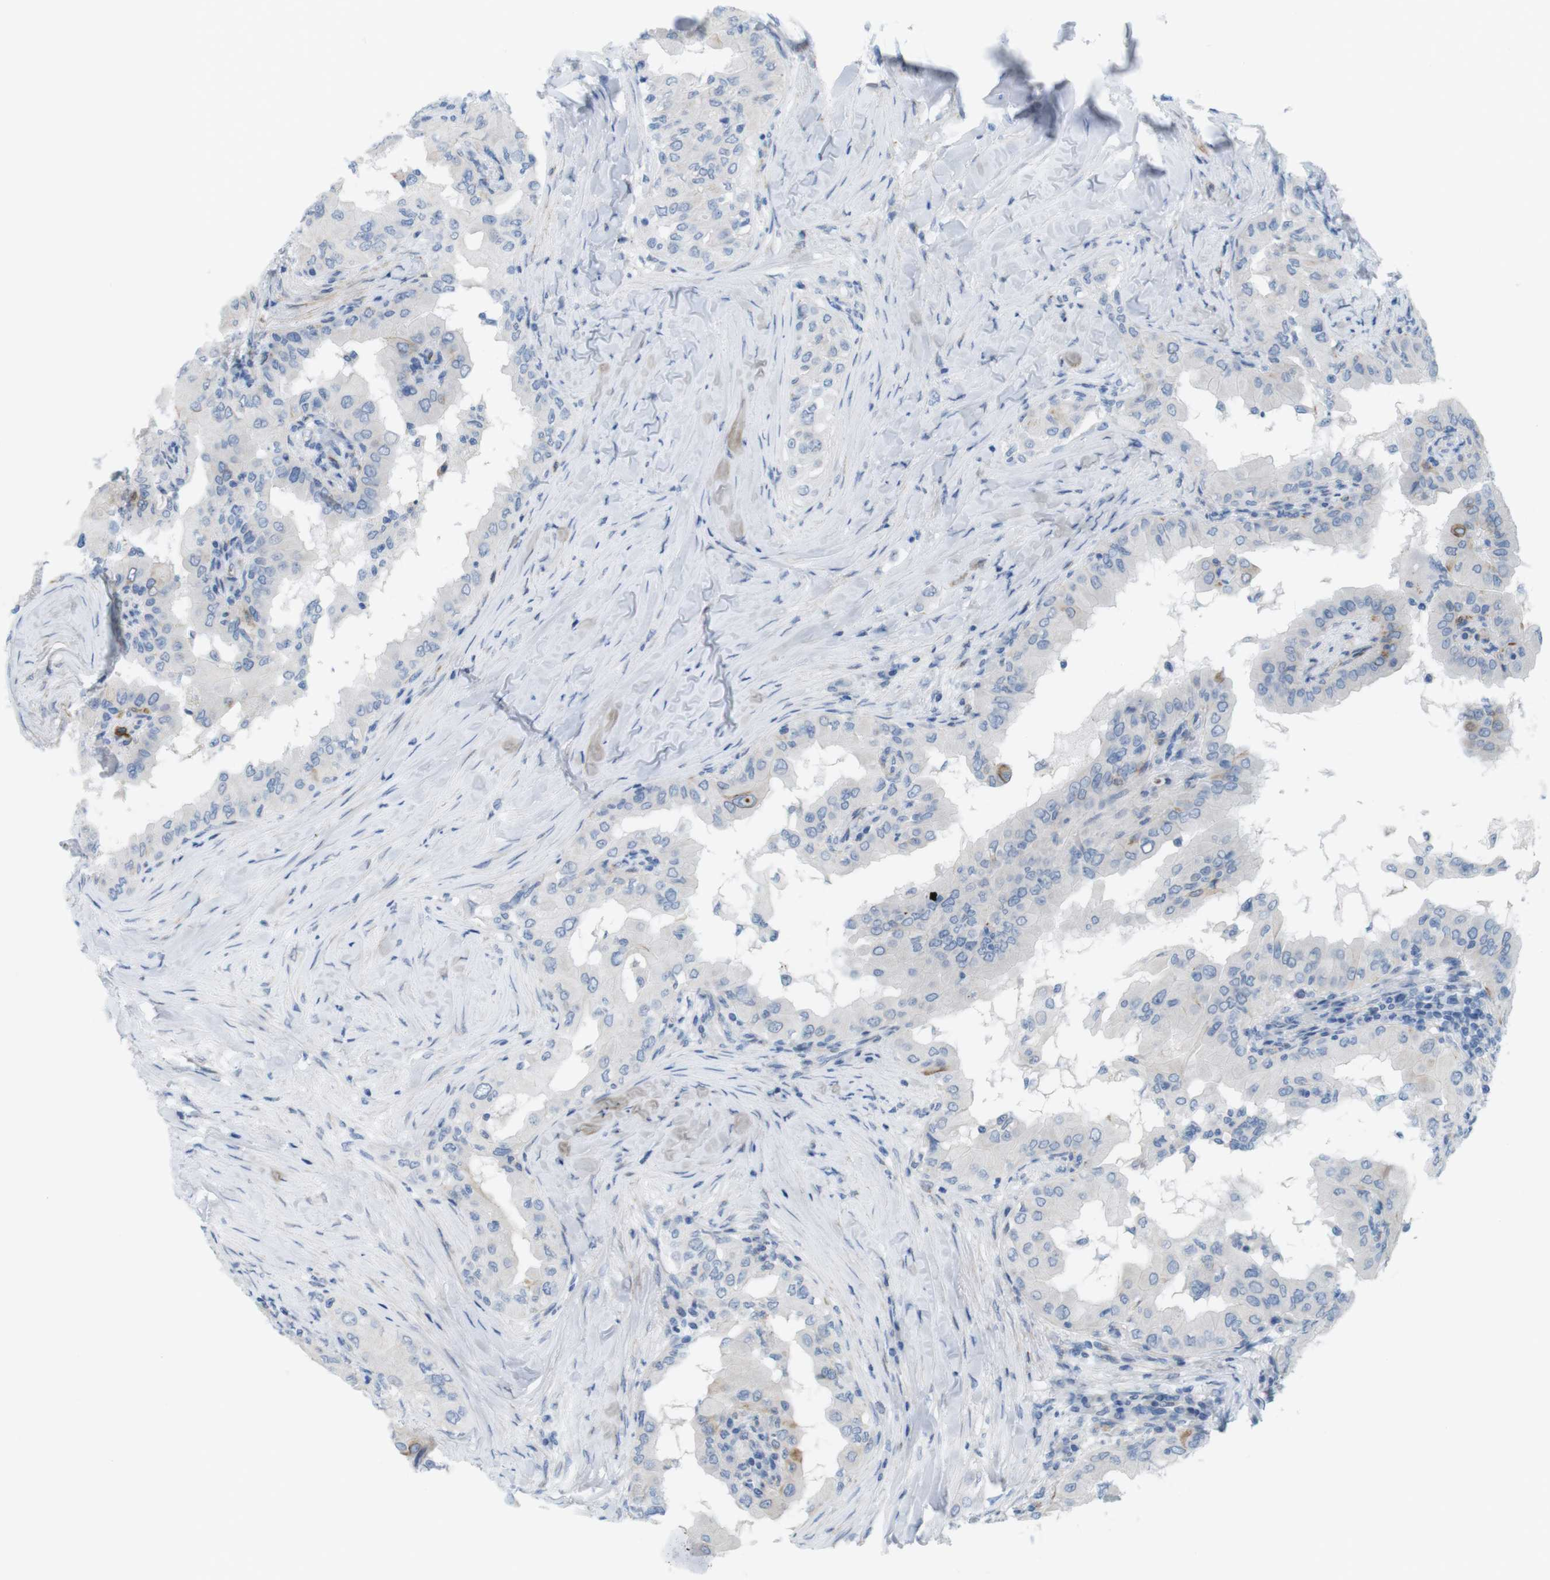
{"staining": {"intensity": "moderate", "quantity": "<25%", "location": "cytoplasmic/membranous"}, "tissue": "thyroid cancer", "cell_type": "Tumor cells", "image_type": "cancer", "snomed": [{"axis": "morphology", "description": "Papillary adenocarcinoma, NOS"}, {"axis": "topography", "description": "Thyroid gland"}], "caption": "Thyroid cancer (papillary adenocarcinoma) stained with a brown dye shows moderate cytoplasmic/membranous positive expression in approximately <25% of tumor cells.", "gene": "MYH9", "patient": {"sex": "male", "age": 33}}